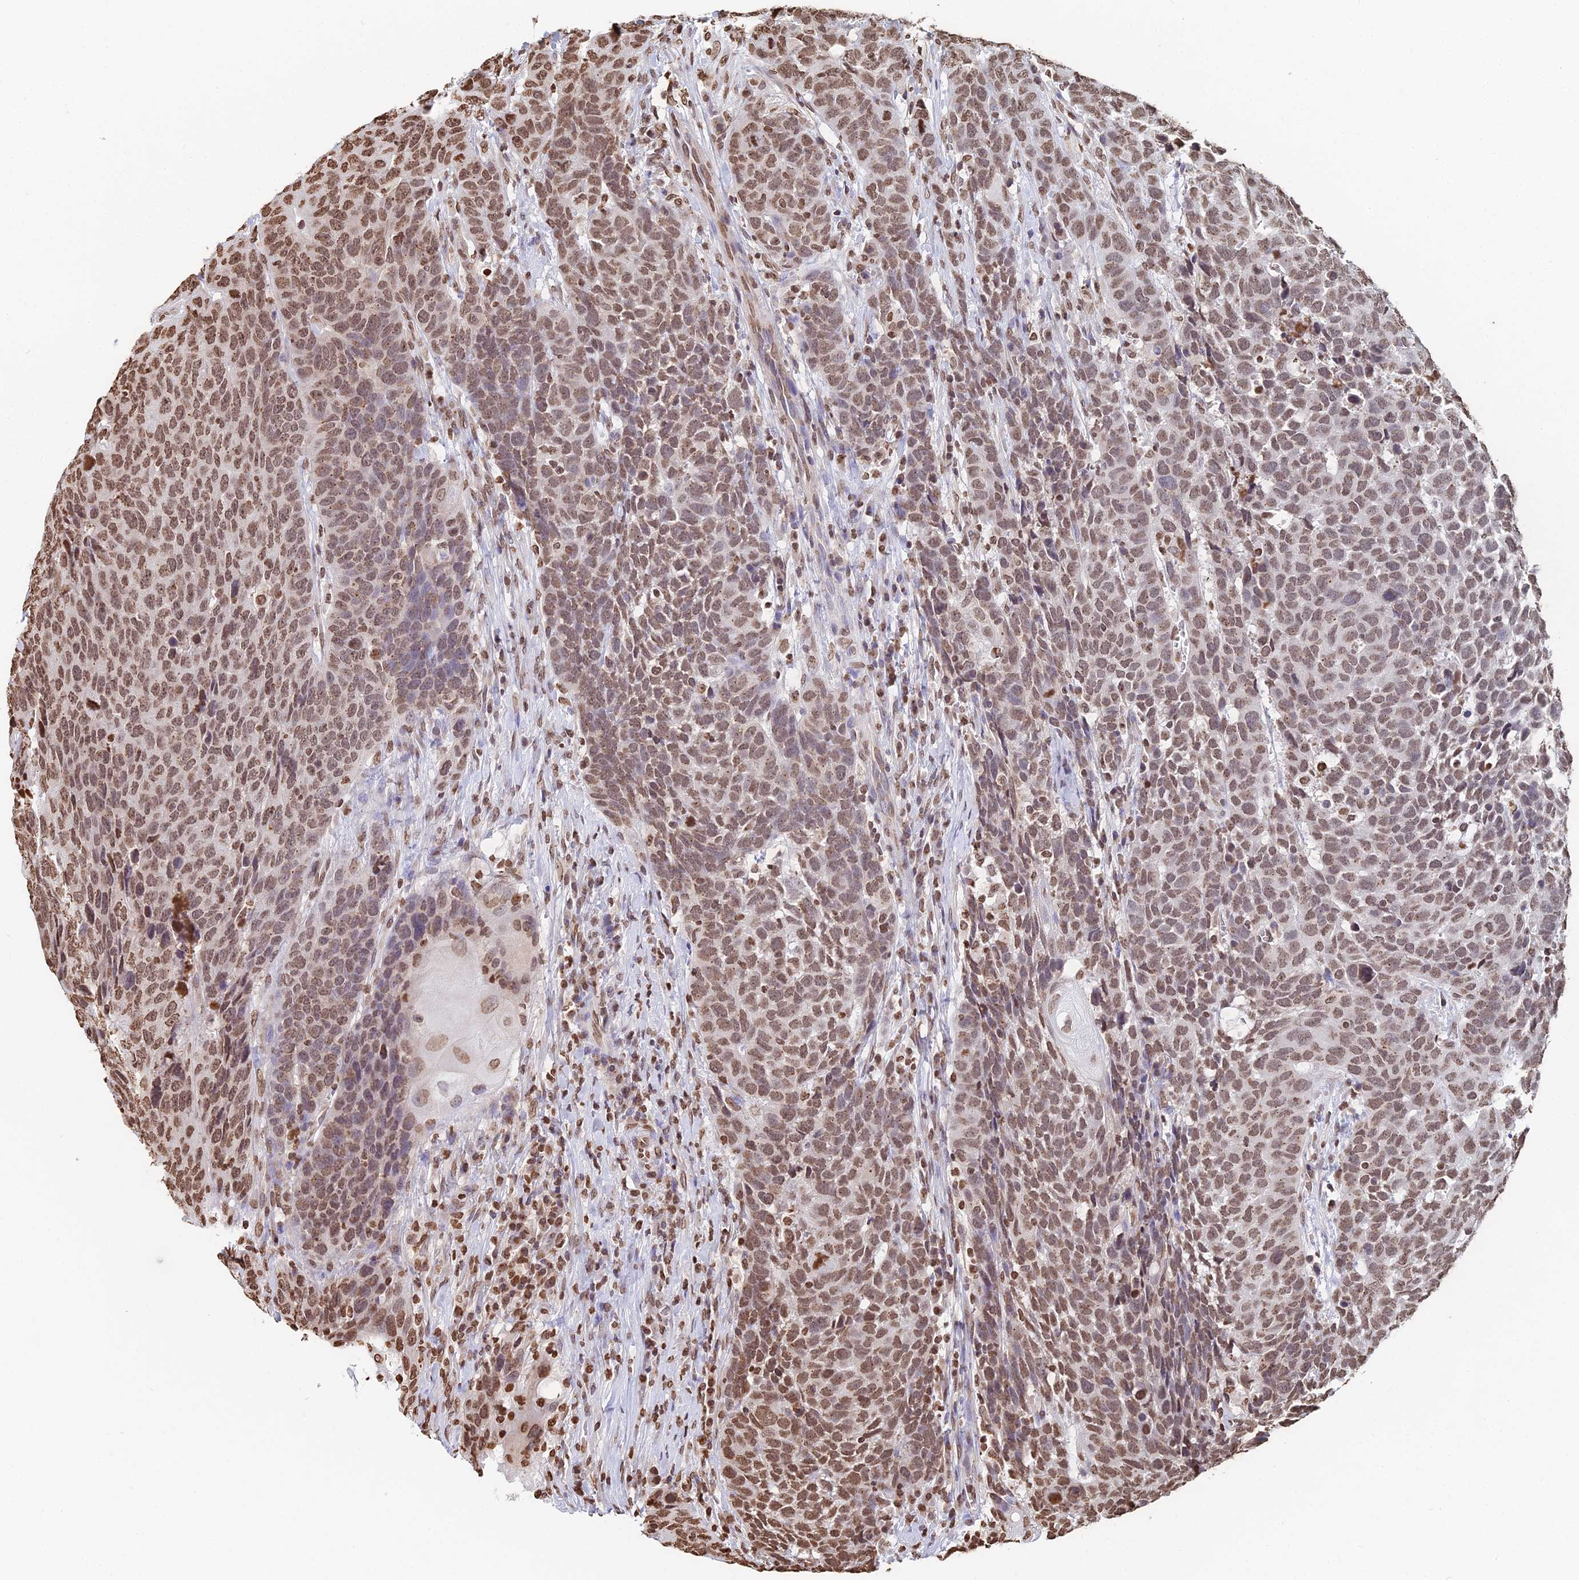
{"staining": {"intensity": "moderate", "quantity": "25%-75%", "location": "nuclear"}, "tissue": "head and neck cancer", "cell_type": "Tumor cells", "image_type": "cancer", "snomed": [{"axis": "morphology", "description": "Squamous cell carcinoma, NOS"}, {"axis": "topography", "description": "Head-Neck"}], "caption": "Head and neck cancer (squamous cell carcinoma) tissue demonstrates moderate nuclear positivity in about 25%-75% of tumor cells (DAB = brown stain, brightfield microscopy at high magnification).", "gene": "GBP3", "patient": {"sex": "male", "age": 66}}